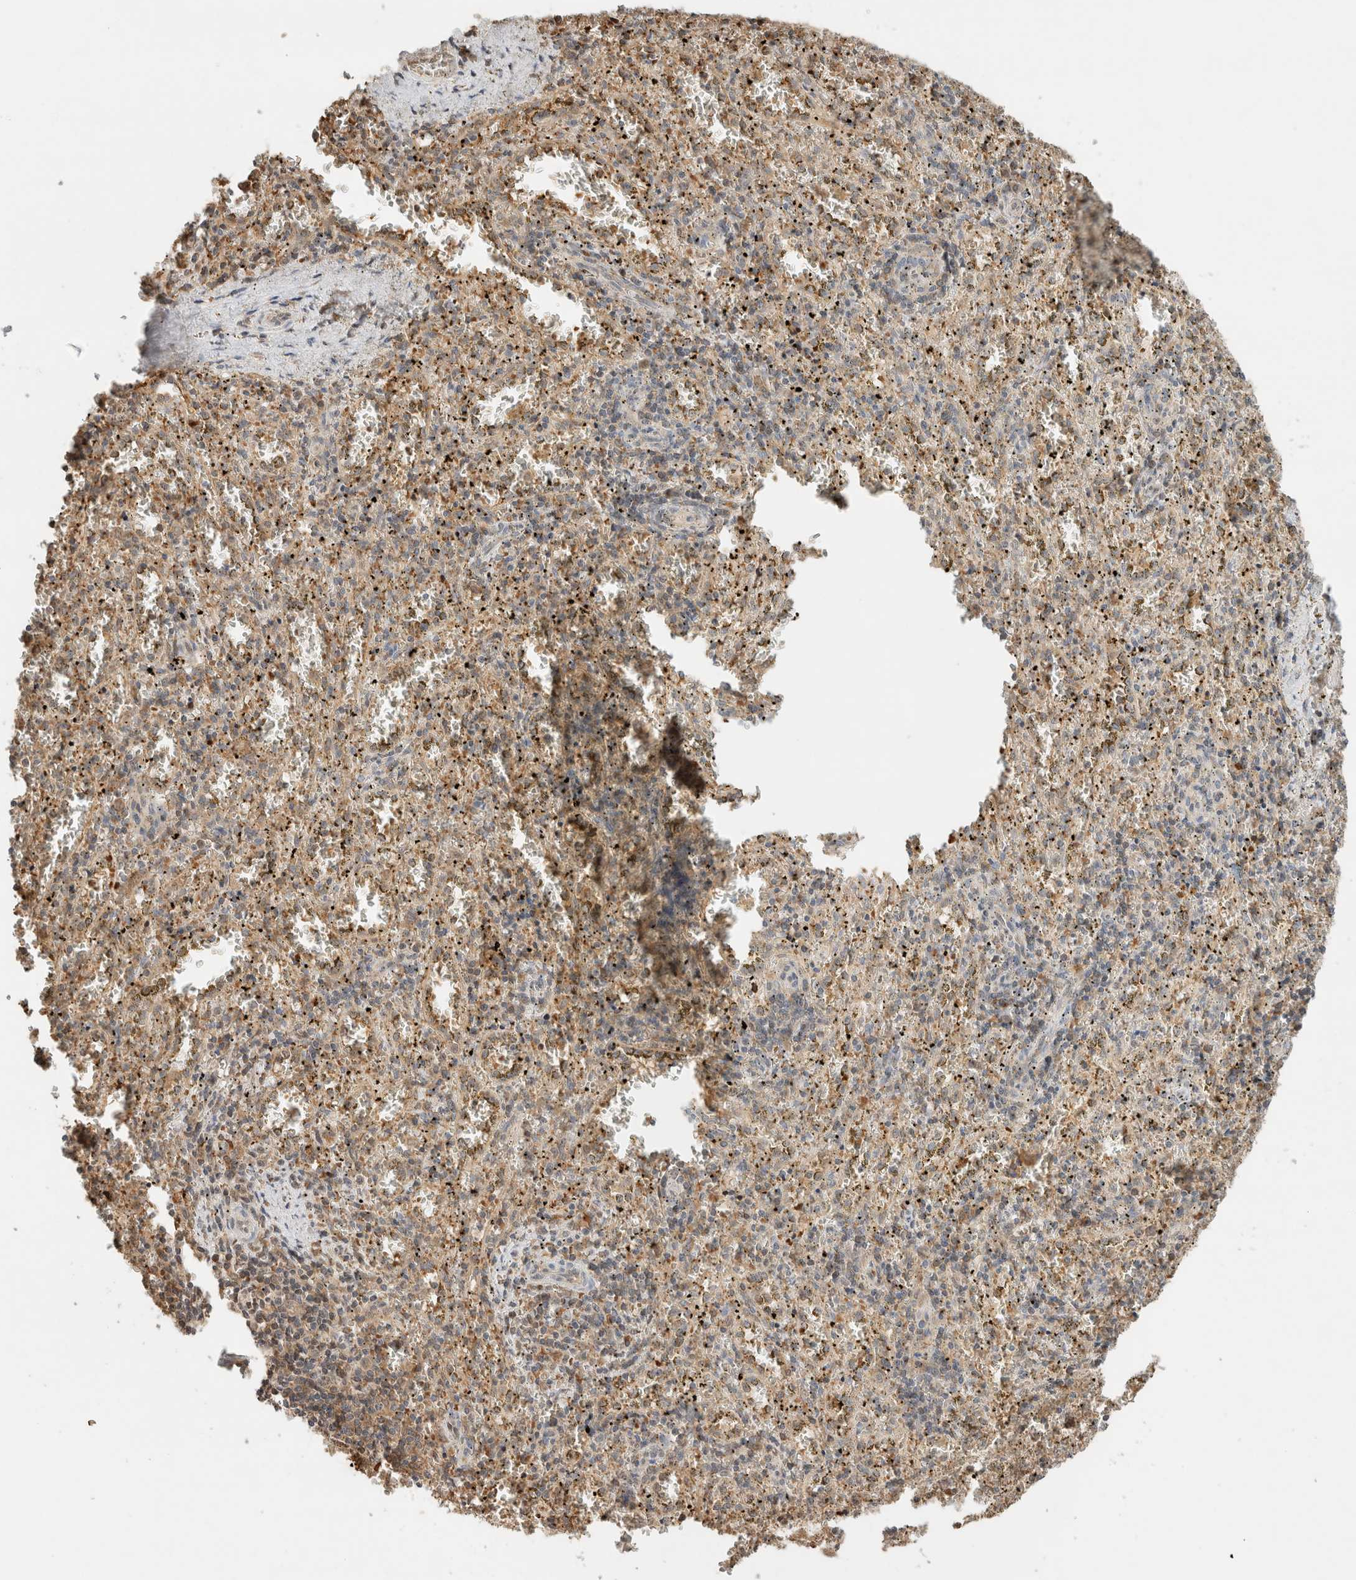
{"staining": {"intensity": "moderate", "quantity": "25%-75%", "location": "cytoplasmic/membranous"}, "tissue": "spleen", "cell_type": "Cells in red pulp", "image_type": "normal", "snomed": [{"axis": "morphology", "description": "Normal tissue, NOS"}, {"axis": "topography", "description": "Spleen"}], "caption": "Protein expression analysis of unremarkable spleen exhibits moderate cytoplasmic/membranous positivity in about 25%-75% of cells in red pulp.", "gene": "CA13", "patient": {"sex": "male", "age": 11}}